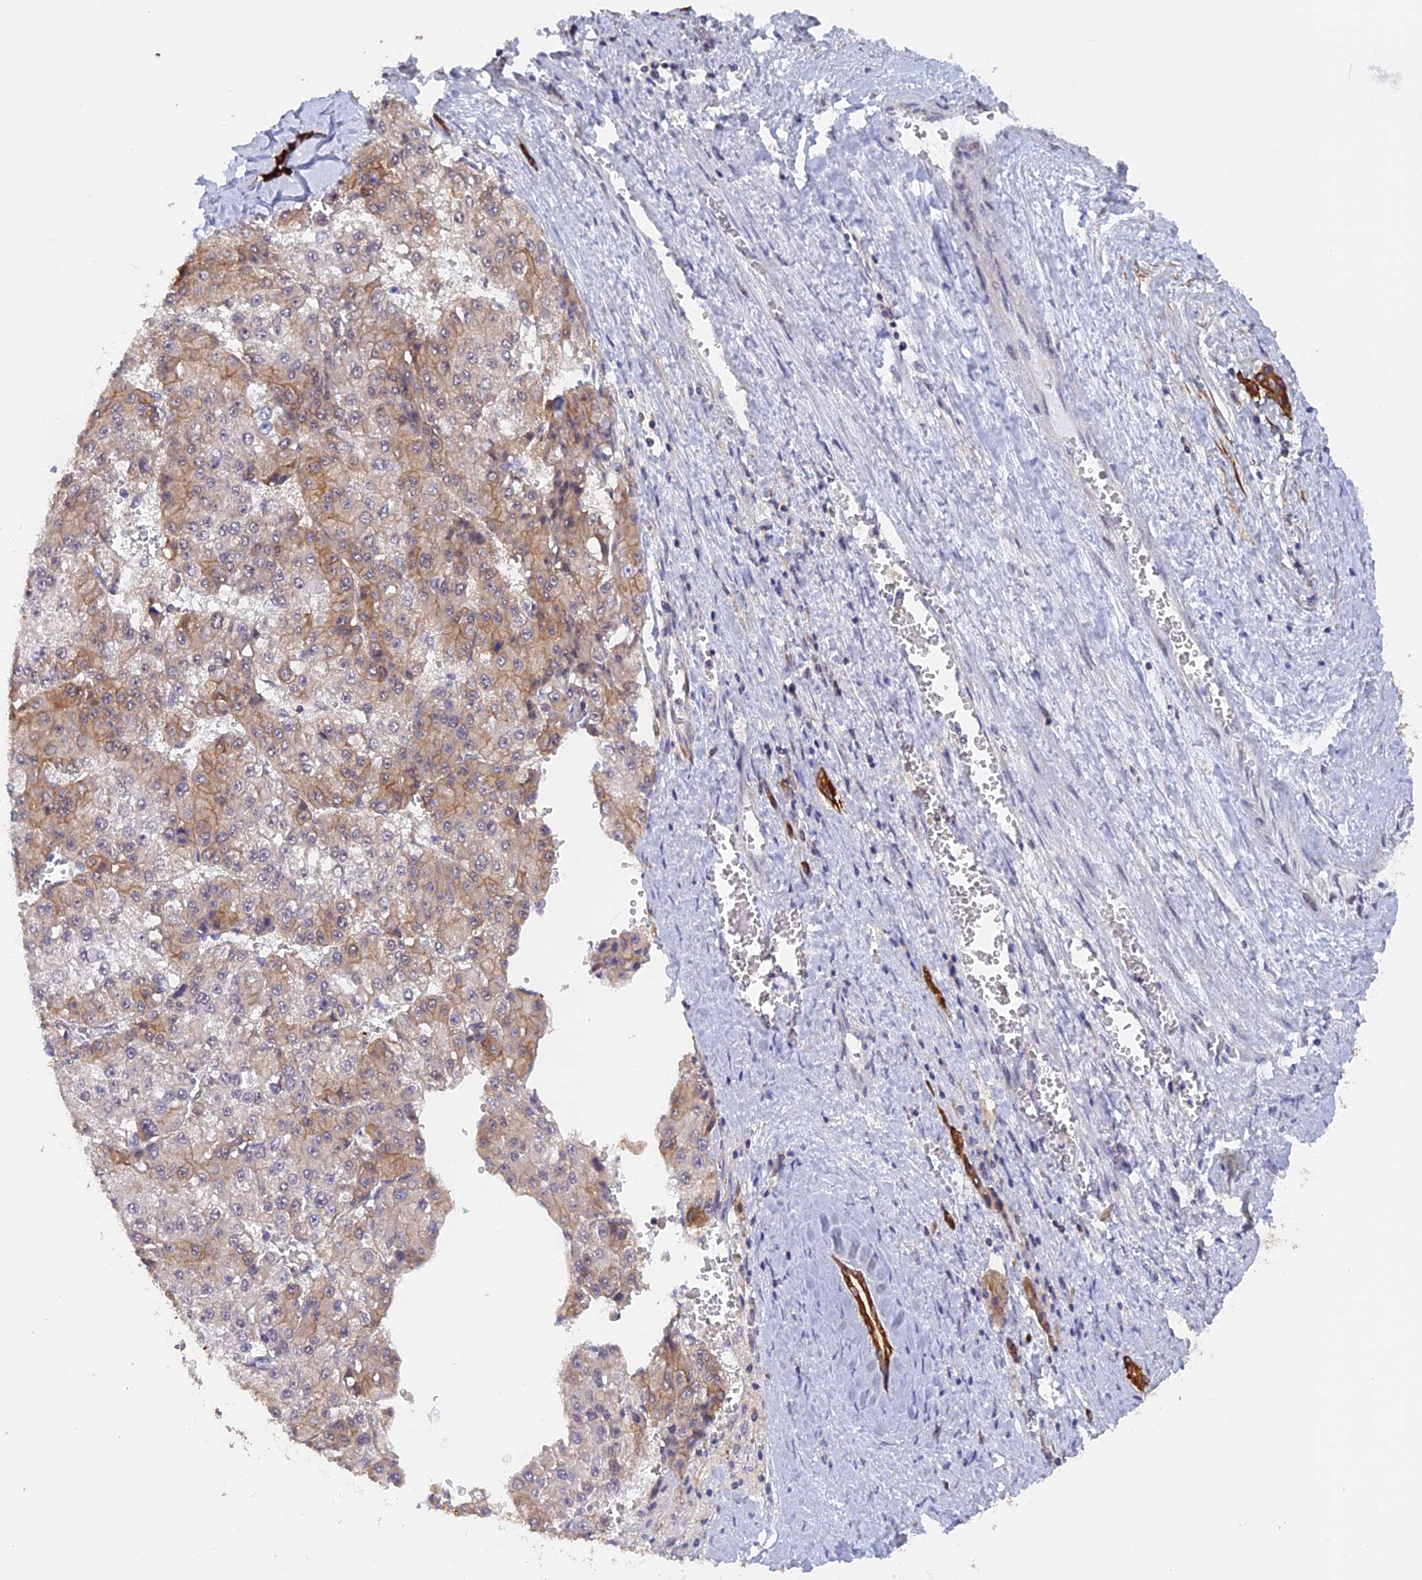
{"staining": {"intensity": "weak", "quantity": "25%-75%", "location": "cytoplasmic/membranous"}, "tissue": "liver cancer", "cell_type": "Tumor cells", "image_type": "cancer", "snomed": [{"axis": "morphology", "description": "Carcinoma, Hepatocellular, NOS"}, {"axis": "topography", "description": "Liver"}], "caption": "Hepatocellular carcinoma (liver) stained for a protein displays weak cytoplasmic/membranous positivity in tumor cells.", "gene": "STUB1", "patient": {"sex": "female", "age": 73}}